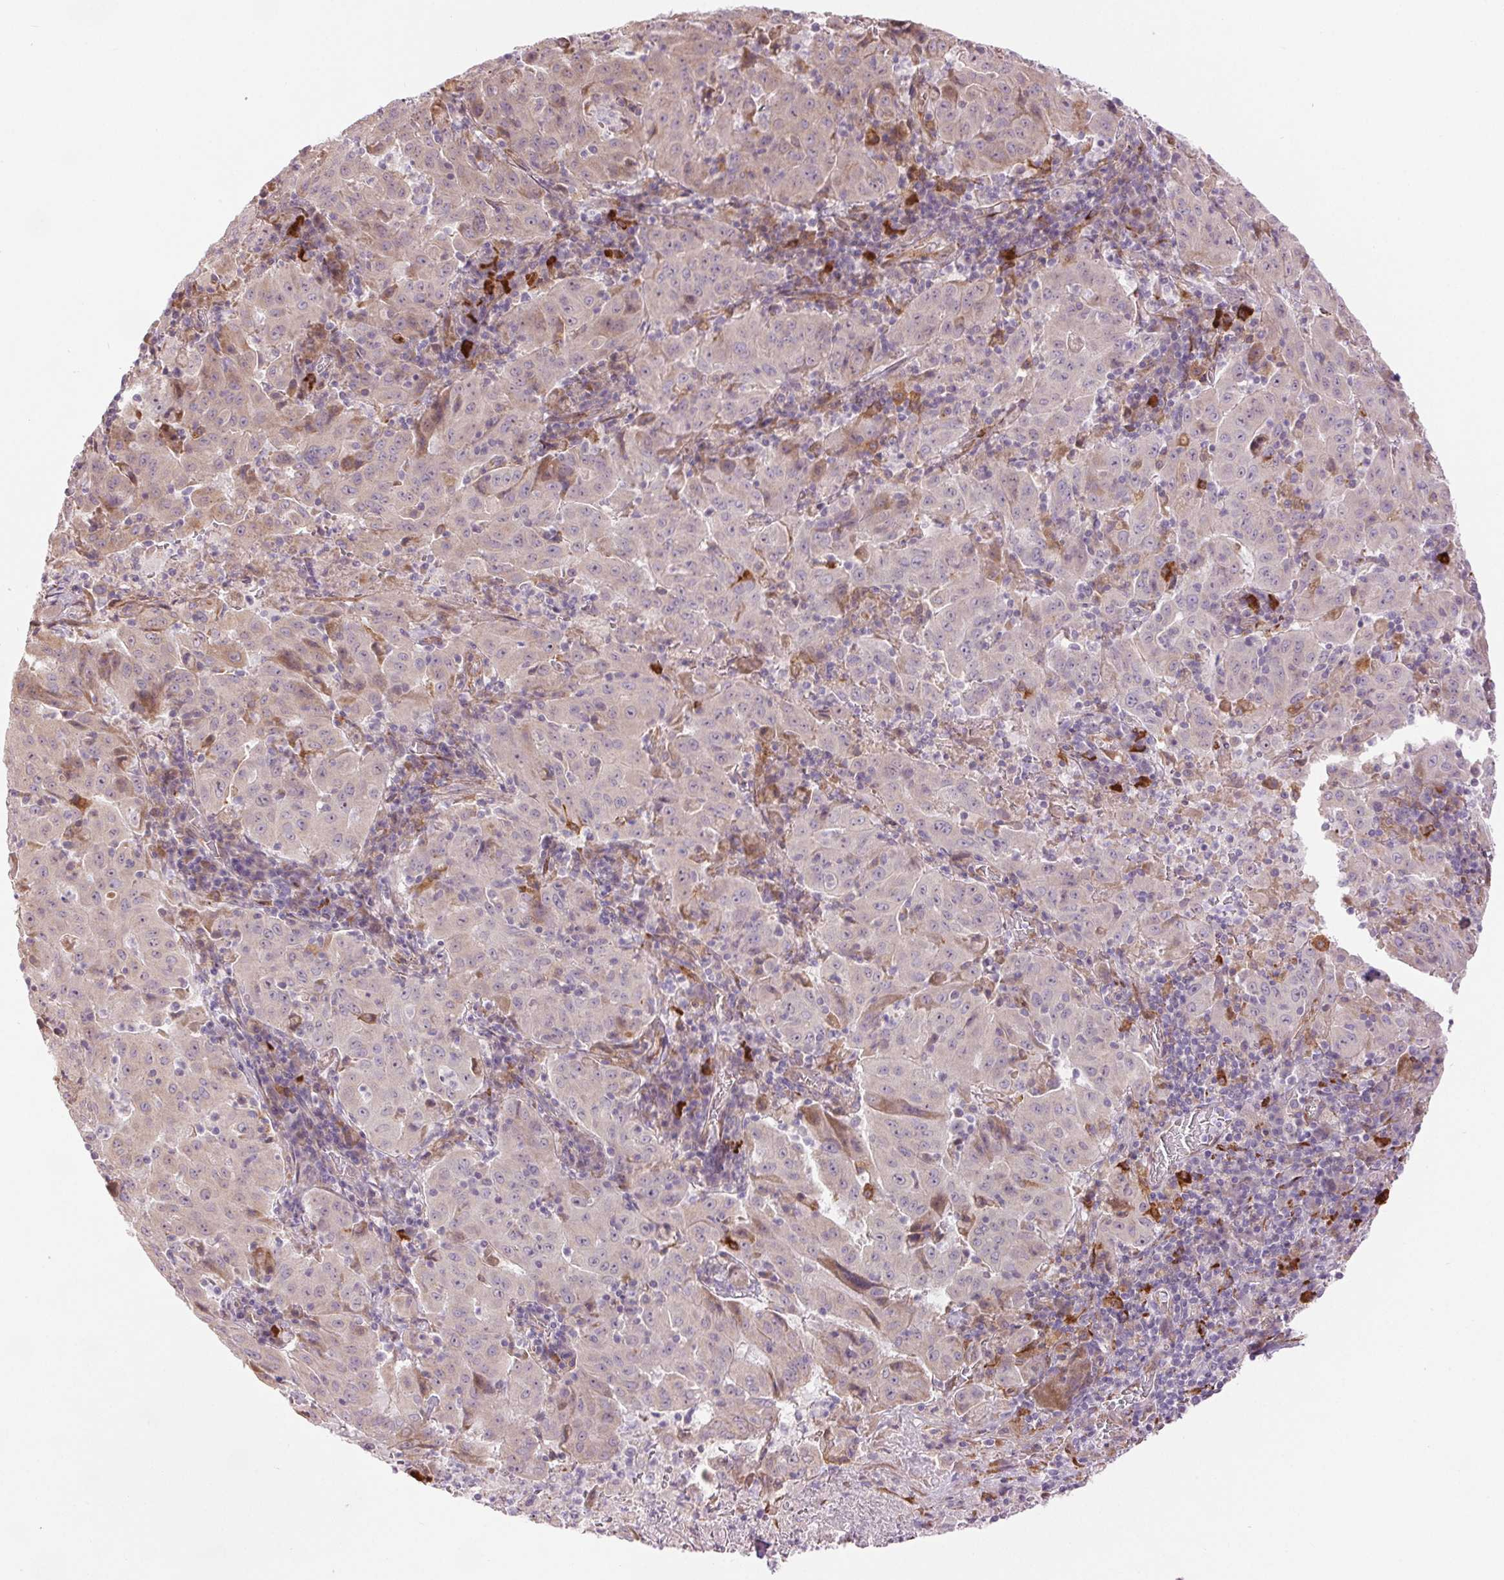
{"staining": {"intensity": "negative", "quantity": "none", "location": "none"}, "tissue": "pancreatic cancer", "cell_type": "Tumor cells", "image_type": "cancer", "snomed": [{"axis": "morphology", "description": "Adenocarcinoma, NOS"}, {"axis": "topography", "description": "Pancreas"}], "caption": "Immunohistochemical staining of human pancreatic adenocarcinoma shows no significant positivity in tumor cells.", "gene": "METTL17", "patient": {"sex": "male", "age": 63}}